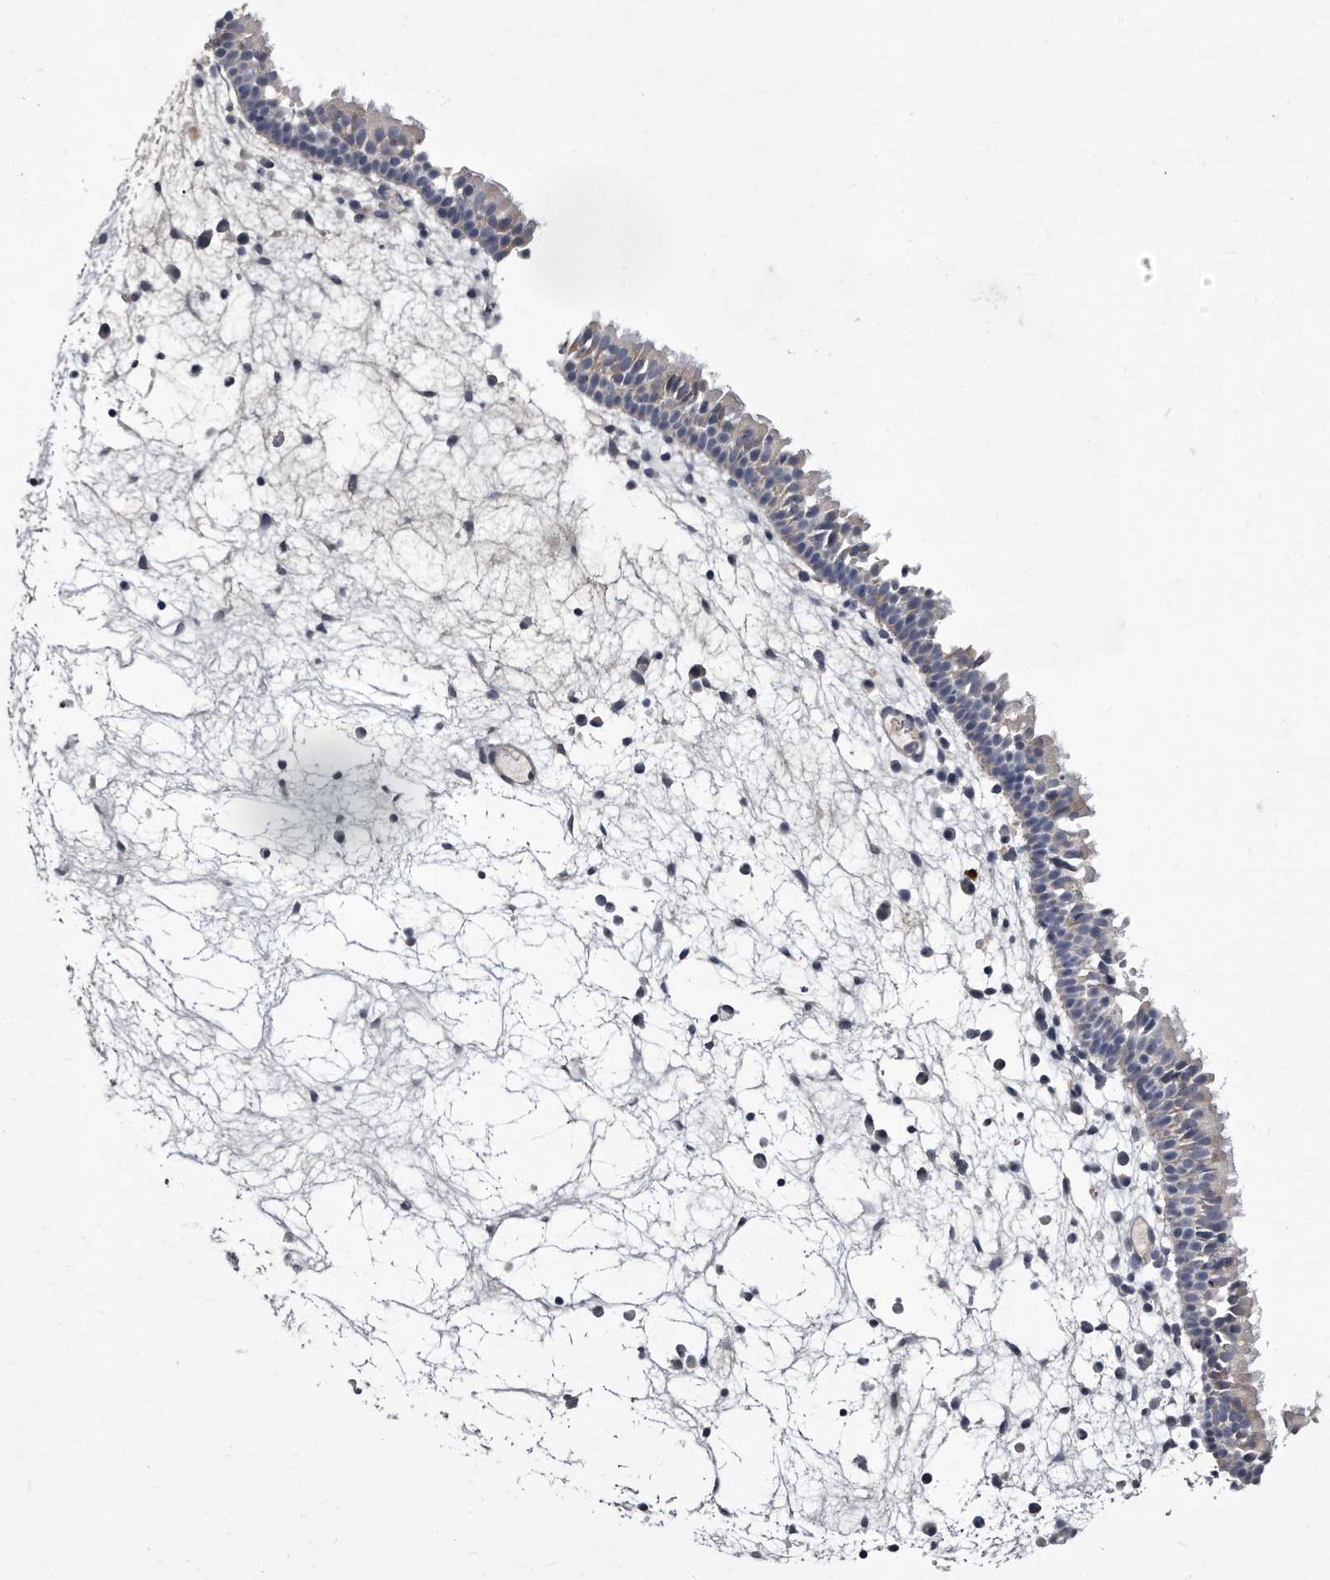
{"staining": {"intensity": "moderate", "quantity": "<25%", "location": "cytoplasmic/membranous"}, "tissue": "nasopharynx", "cell_type": "Respiratory epithelial cells", "image_type": "normal", "snomed": [{"axis": "morphology", "description": "Normal tissue, NOS"}, {"axis": "morphology", "description": "Inflammation, NOS"}, {"axis": "morphology", "description": "Malignant melanoma, Metastatic site"}, {"axis": "topography", "description": "Nasopharynx"}], "caption": "This is an image of immunohistochemistry staining of normal nasopharynx, which shows moderate staining in the cytoplasmic/membranous of respiratory epithelial cells.", "gene": "GAPVD1", "patient": {"sex": "male", "age": 70}}